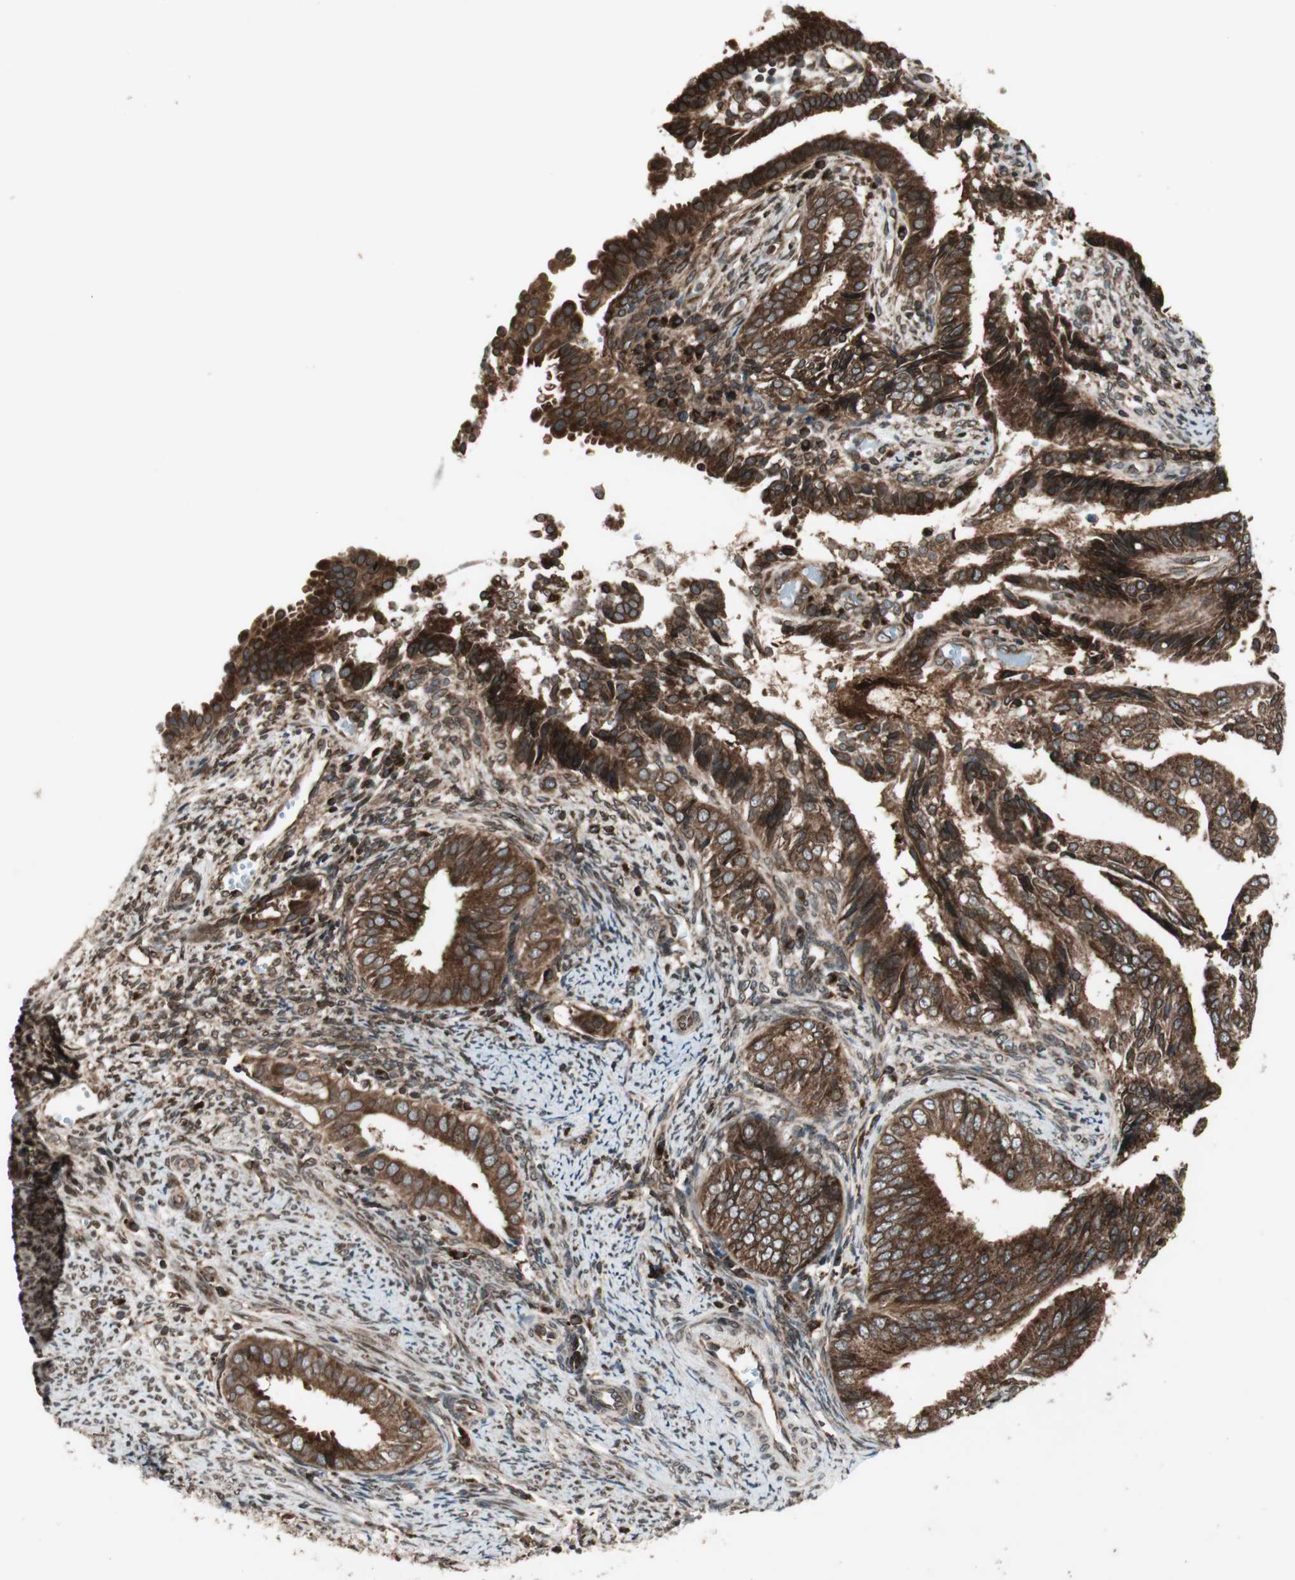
{"staining": {"intensity": "strong", "quantity": ">75%", "location": "cytoplasmic/membranous,nuclear"}, "tissue": "endometrial cancer", "cell_type": "Tumor cells", "image_type": "cancer", "snomed": [{"axis": "morphology", "description": "Adenocarcinoma, NOS"}, {"axis": "topography", "description": "Endometrium"}], "caption": "Strong cytoplasmic/membranous and nuclear expression for a protein is seen in approximately >75% of tumor cells of adenocarcinoma (endometrial) using immunohistochemistry (IHC).", "gene": "NUP62", "patient": {"sex": "female", "age": 58}}